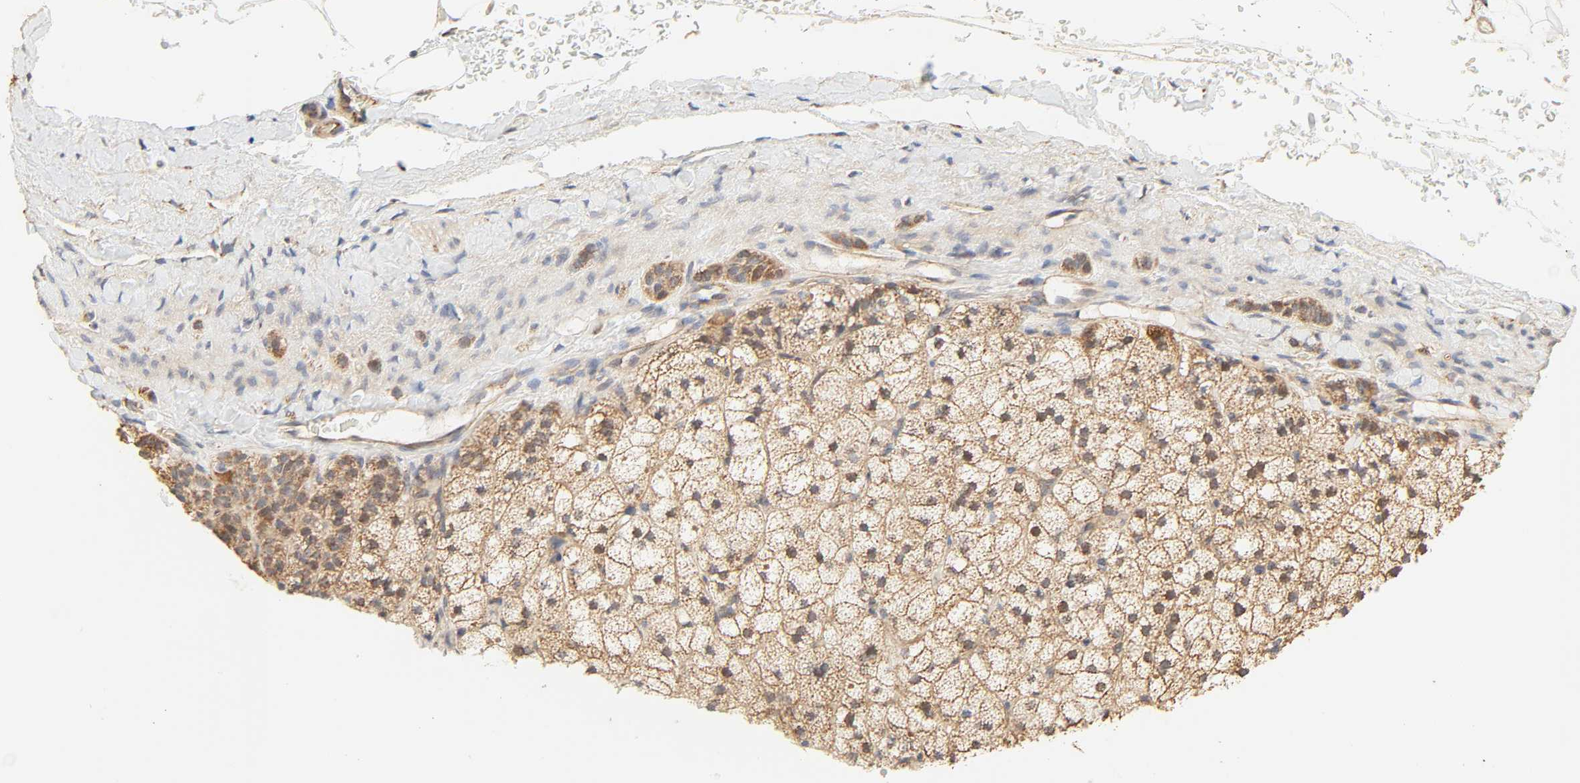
{"staining": {"intensity": "moderate", "quantity": ">75%", "location": "cytoplasmic/membranous"}, "tissue": "adrenal gland", "cell_type": "Glandular cells", "image_type": "normal", "snomed": [{"axis": "morphology", "description": "Normal tissue, NOS"}, {"axis": "topography", "description": "Adrenal gland"}], "caption": "Protein expression analysis of unremarkable adrenal gland reveals moderate cytoplasmic/membranous staining in approximately >75% of glandular cells. (DAB (3,3'-diaminobenzidine) IHC, brown staining for protein, blue staining for nuclei).", "gene": "ZMAT5", "patient": {"sex": "male", "age": 35}}